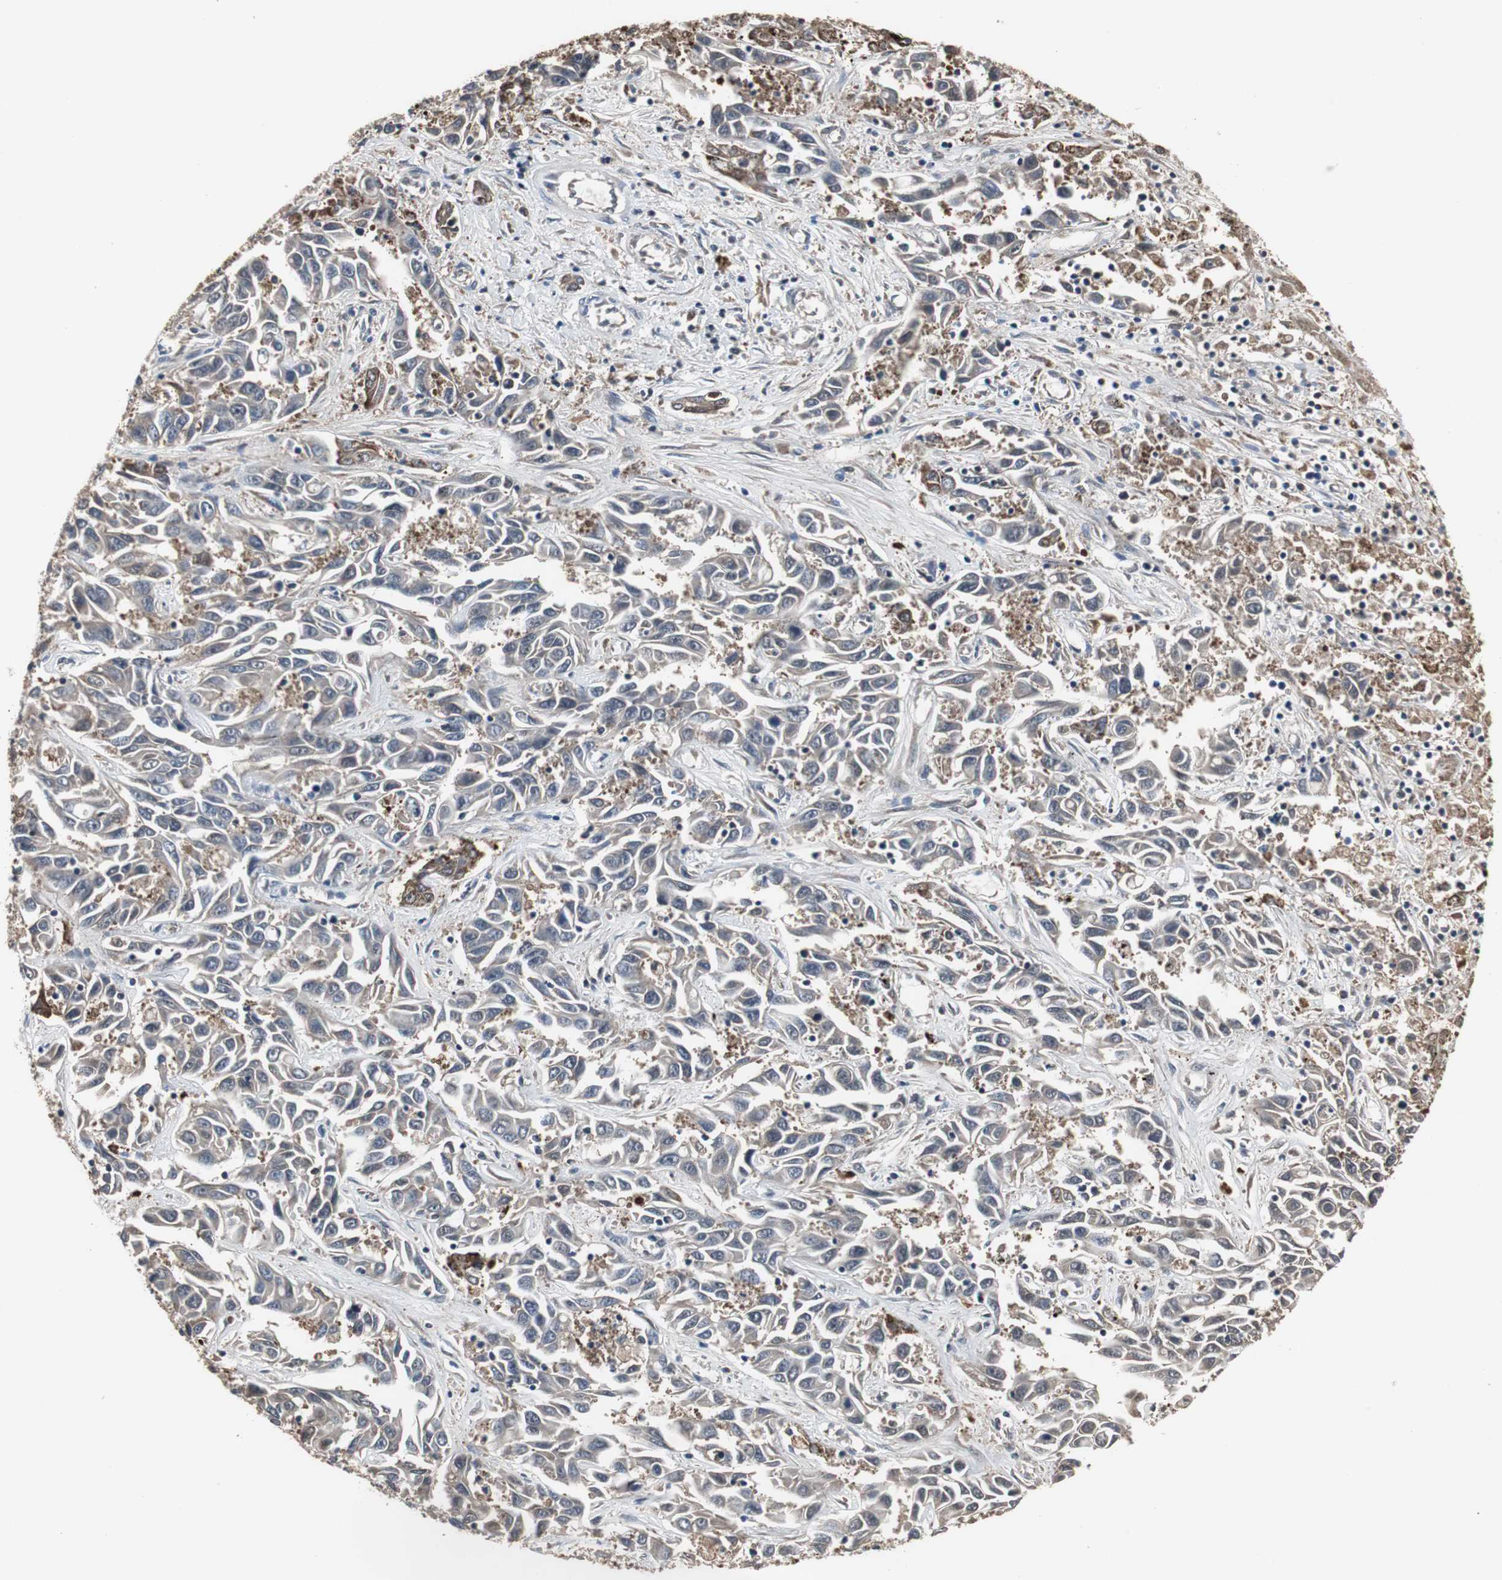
{"staining": {"intensity": "weak", "quantity": "25%-75%", "location": "cytoplasmic/membranous"}, "tissue": "liver cancer", "cell_type": "Tumor cells", "image_type": "cancer", "snomed": [{"axis": "morphology", "description": "Cholangiocarcinoma"}, {"axis": "topography", "description": "Liver"}], "caption": "Liver cancer stained for a protein (brown) exhibits weak cytoplasmic/membranous positive staining in about 25%-75% of tumor cells.", "gene": "ZSCAN22", "patient": {"sex": "female", "age": 52}}